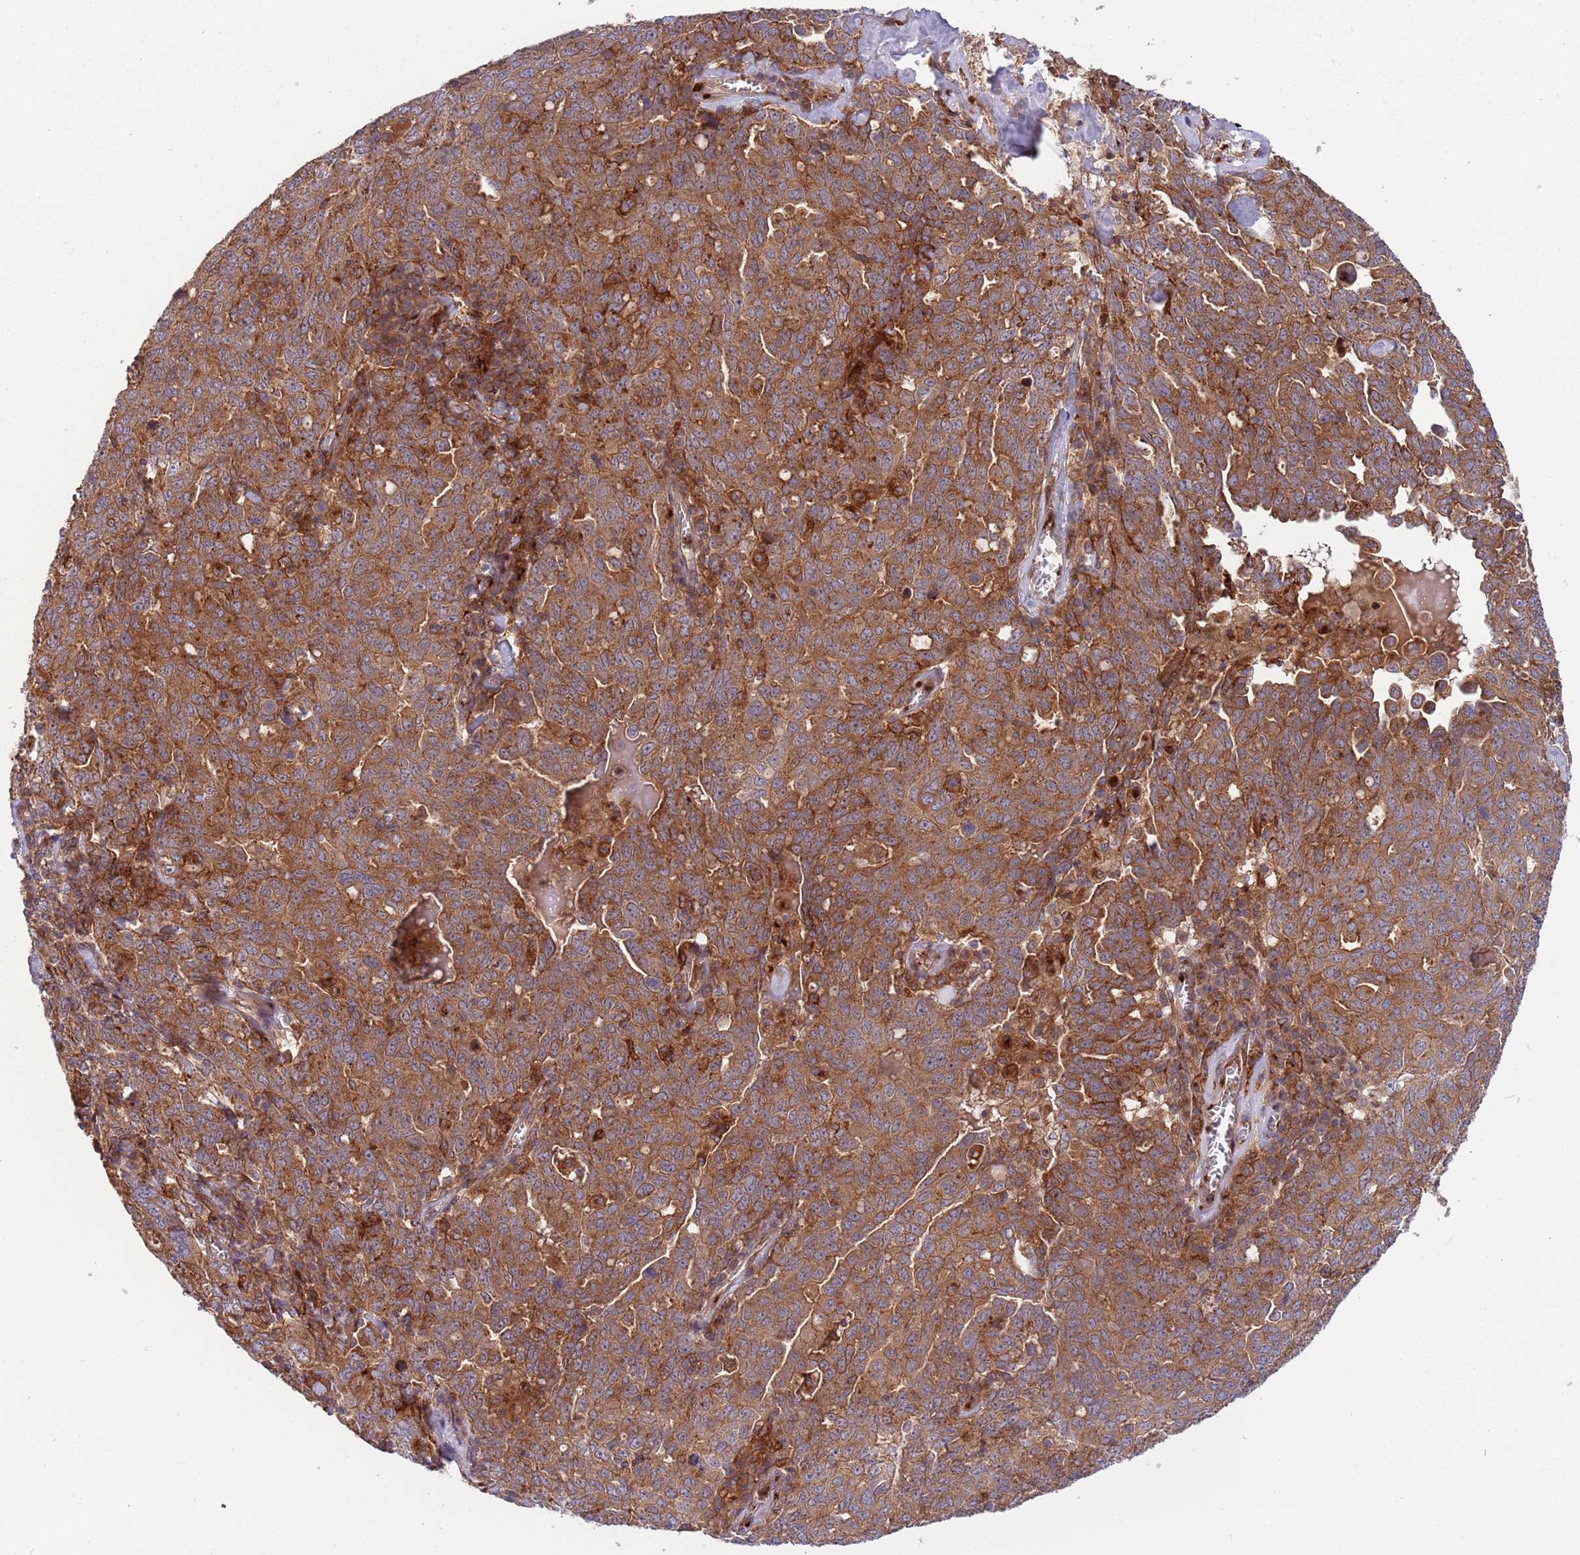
{"staining": {"intensity": "strong", "quantity": ">75%", "location": "cytoplasmic/membranous"}, "tissue": "ovarian cancer", "cell_type": "Tumor cells", "image_type": "cancer", "snomed": [{"axis": "morphology", "description": "Carcinoma, endometroid"}, {"axis": "topography", "description": "Ovary"}], "caption": "Protein expression analysis of ovarian cancer (endometroid carcinoma) exhibits strong cytoplasmic/membranous staining in approximately >75% of tumor cells.", "gene": "BTBD7", "patient": {"sex": "female", "age": 62}}